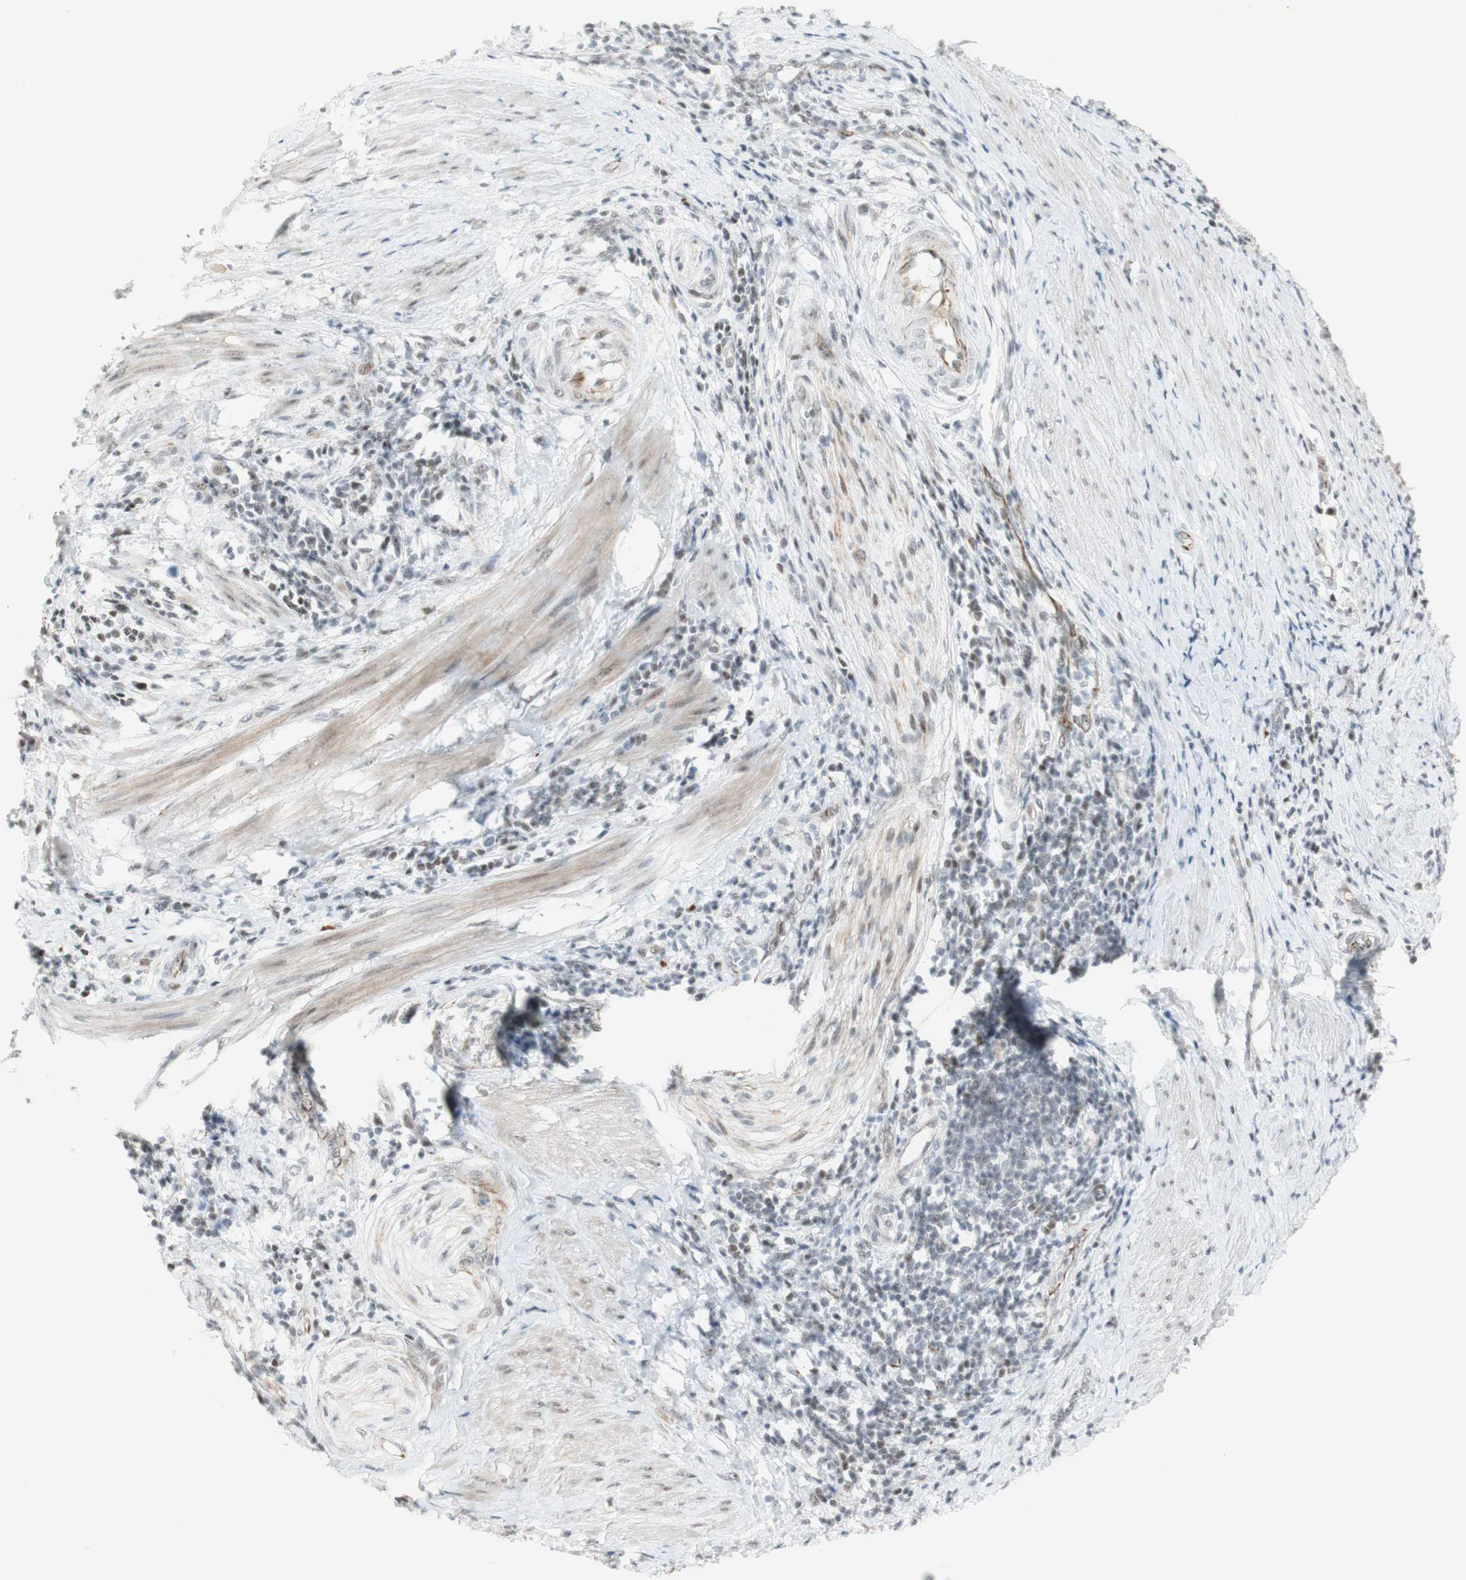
{"staining": {"intensity": "moderate", "quantity": ">75%", "location": "nuclear"}, "tissue": "cervical cancer", "cell_type": "Tumor cells", "image_type": "cancer", "snomed": [{"axis": "morphology", "description": "Squamous cell carcinoma, NOS"}, {"axis": "topography", "description": "Cervix"}], "caption": "Cervical cancer (squamous cell carcinoma) was stained to show a protein in brown. There is medium levels of moderate nuclear expression in approximately >75% of tumor cells. (Stains: DAB (3,3'-diaminobenzidine) in brown, nuclei in blue, Microscopy: brightfield microscopy at high magnification).", "gene": "IRF1", "patient": {"sex": "female", "age": 39}}